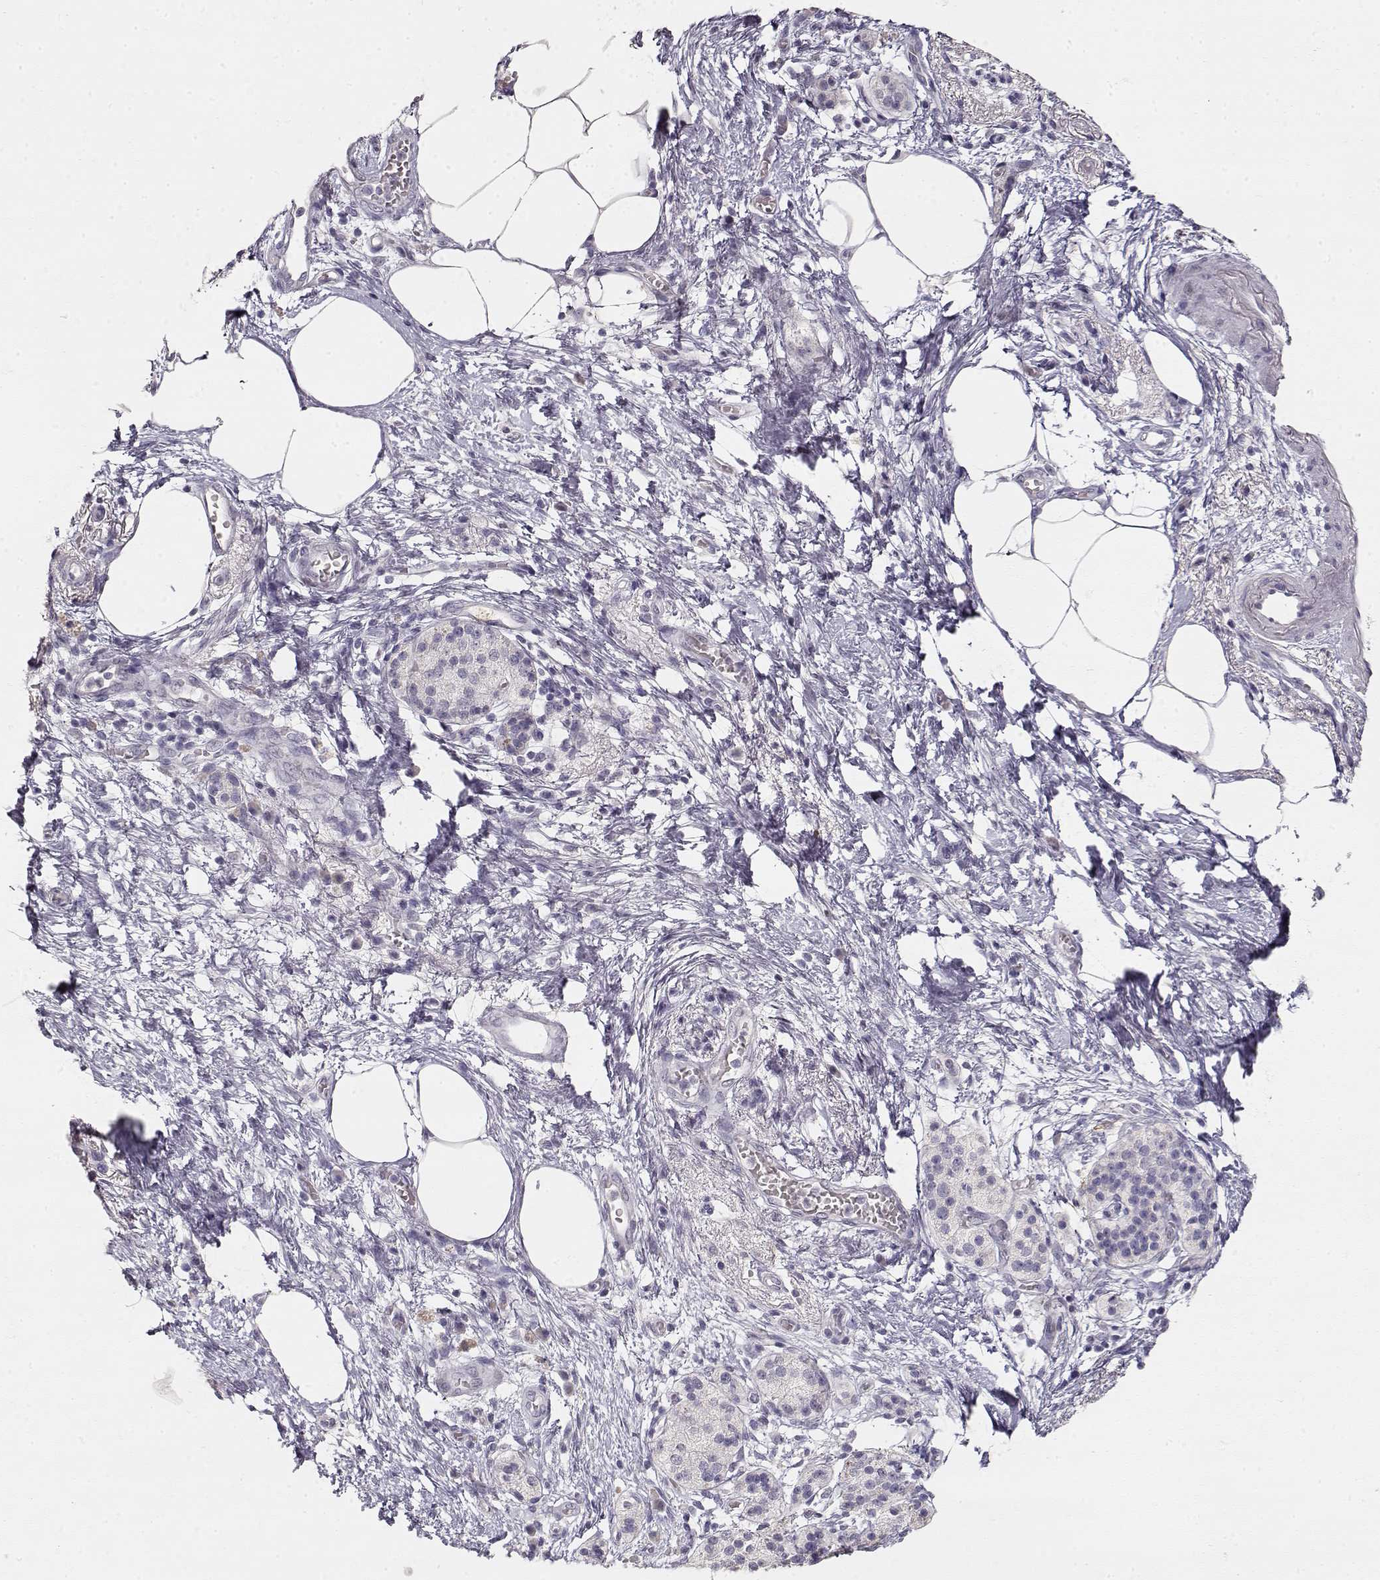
{"staining": {"intensity": "negative", "quantity": "none", "location": "none"}, "tissue": "pancreatic cancer", "cell_type": "Tumor cells", "image_type": "cancer", "snomed": [{"axis": "morphology", "description": "Adenocarcinoma, NOS"}, {"axis": "topography", "description": "Pancreas"}], "caption": "Immunohistochemistry histopathology image of adenocarcinoma (pancreatic) stained for a protein (brown), which reveals no expression in tumor cells.", "gene": "TPH2", "patient": {"sex": "female", "age": 72}}